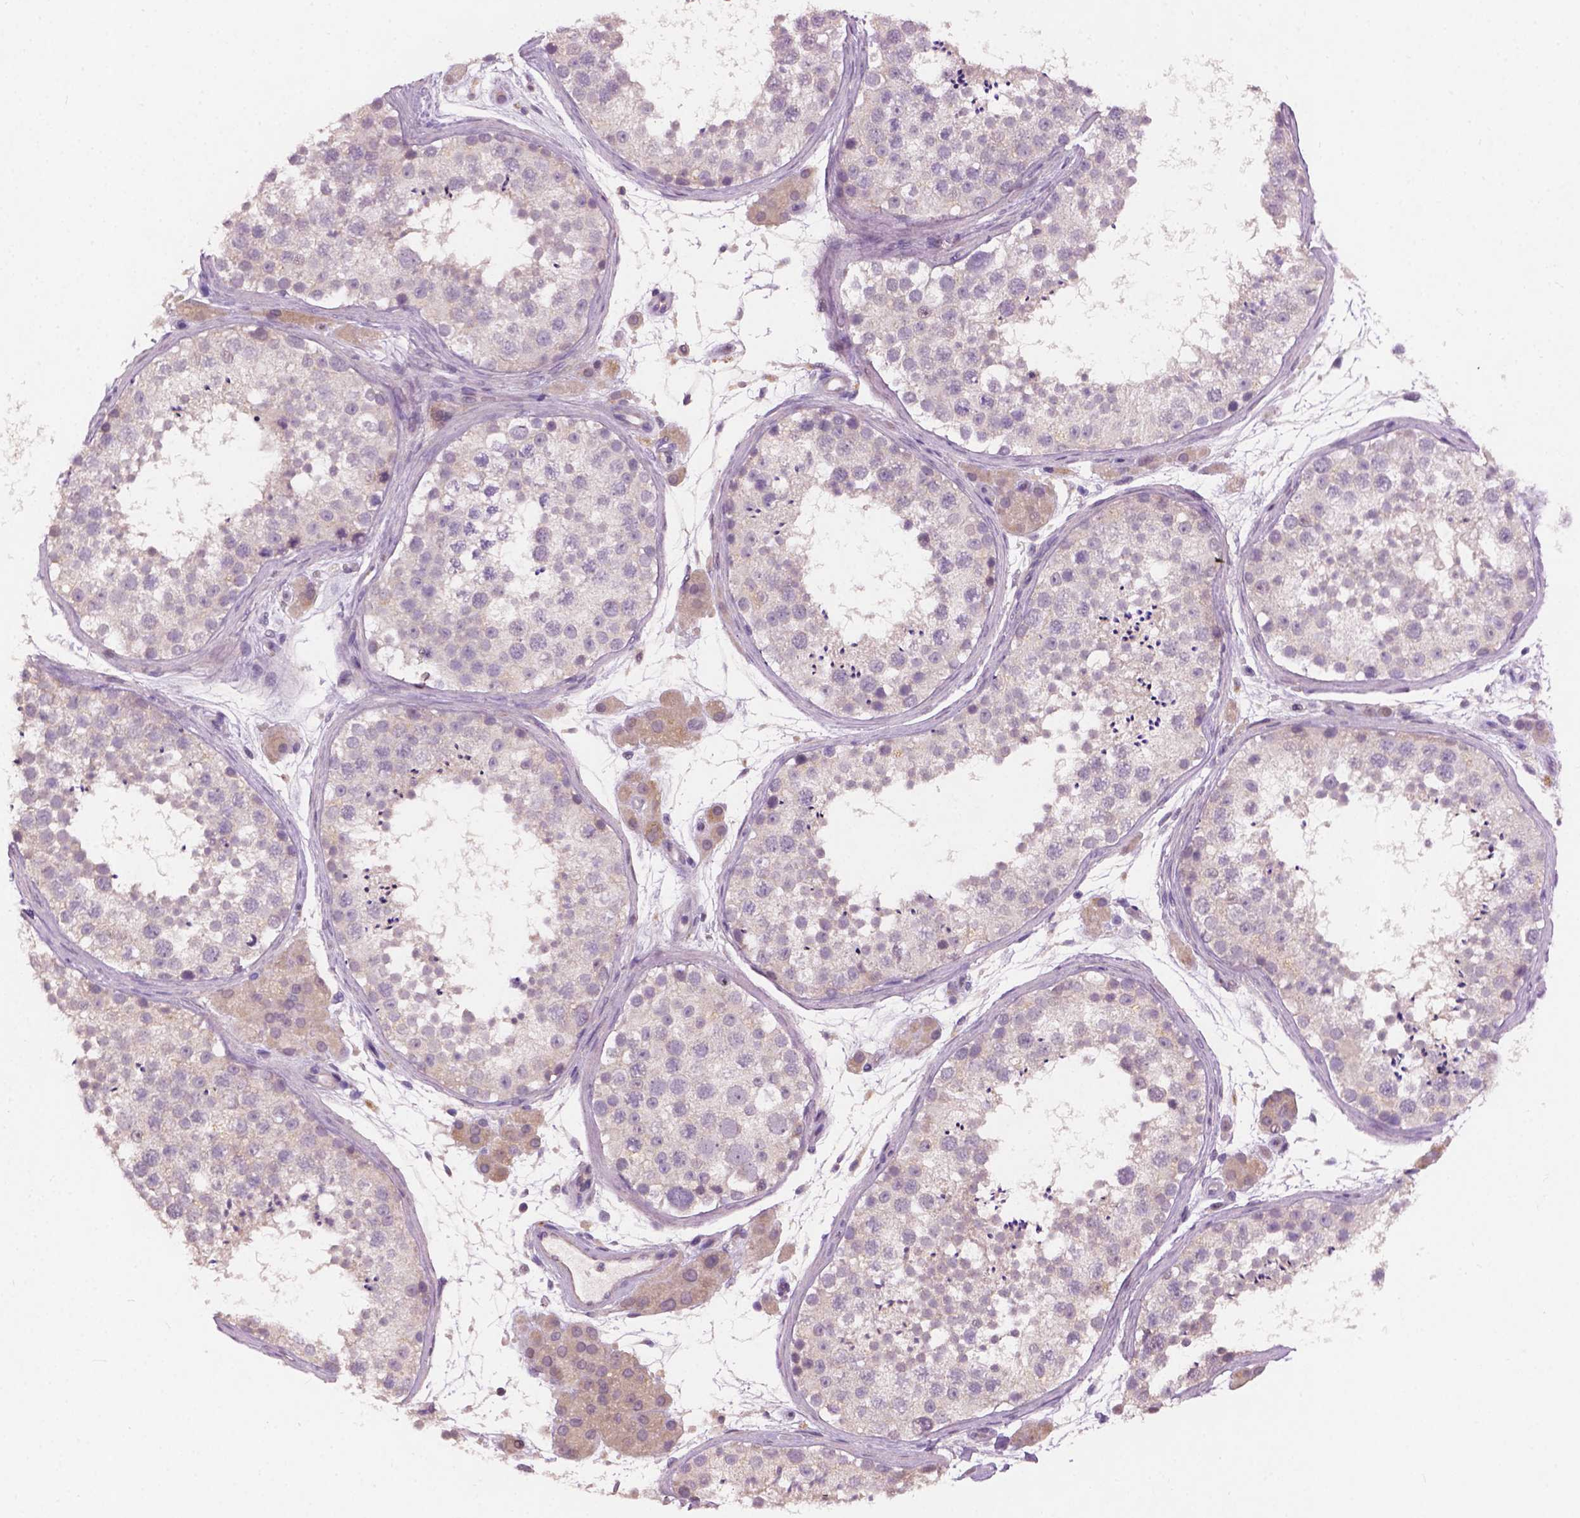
{"staining": {"intensity": "negative", "quantity": "none", "location": "none"}, "tissue": "testis", "cell_type": "Cells in seminiferous ducts", "image_type": "normal", "snomed": [{"axis": "morphology", "description": "Normal tissue, NOS"}, {"axis": "topography", "description": "Testis"}], "caption": "Cells in seminiferous ducts are negative for brown protein staining in unremarkable testis.", "gene": "KRT17", "patient": {"sex": "male", "age": 41}}